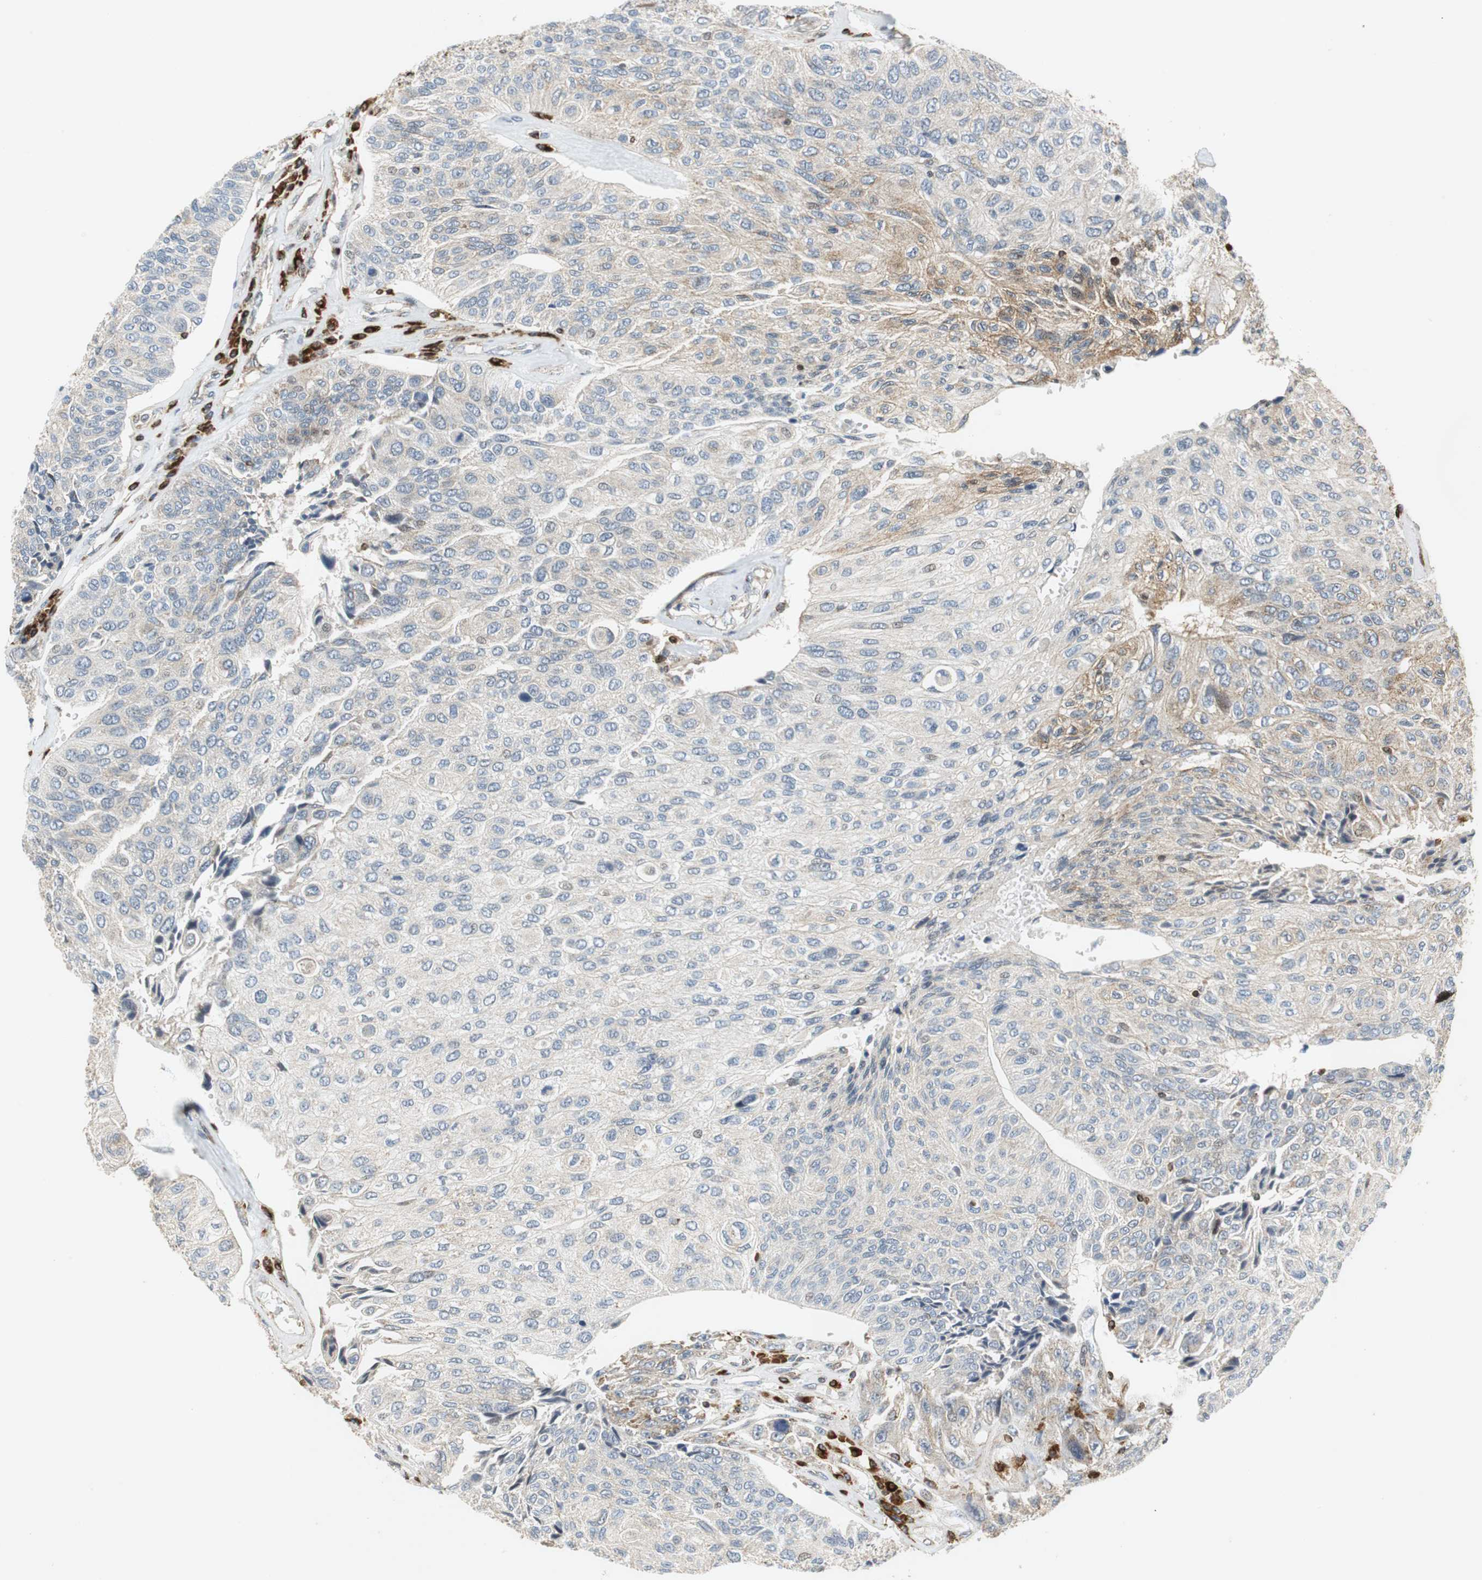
{"staining": {"intensity": "weak", "quantity": "<25%", "location": "cytoplasmic/membranous"}, "tissue": "urothelial cancer", "cell_type": "Tumor cells", "image_type": "cancer", "snomed": [{"axis": "morphology", "description": "Urothelial carcinoma, High grade"}, {"axis": "topography", "description": "Urinary bladder"}], "caption": "Photomicrograph shows no significant protein positivity in tumor cells of high-grade urothelial carcinoma.", "gene": "TUBA4A", "patient": {"sex": "male", "age": 66}}